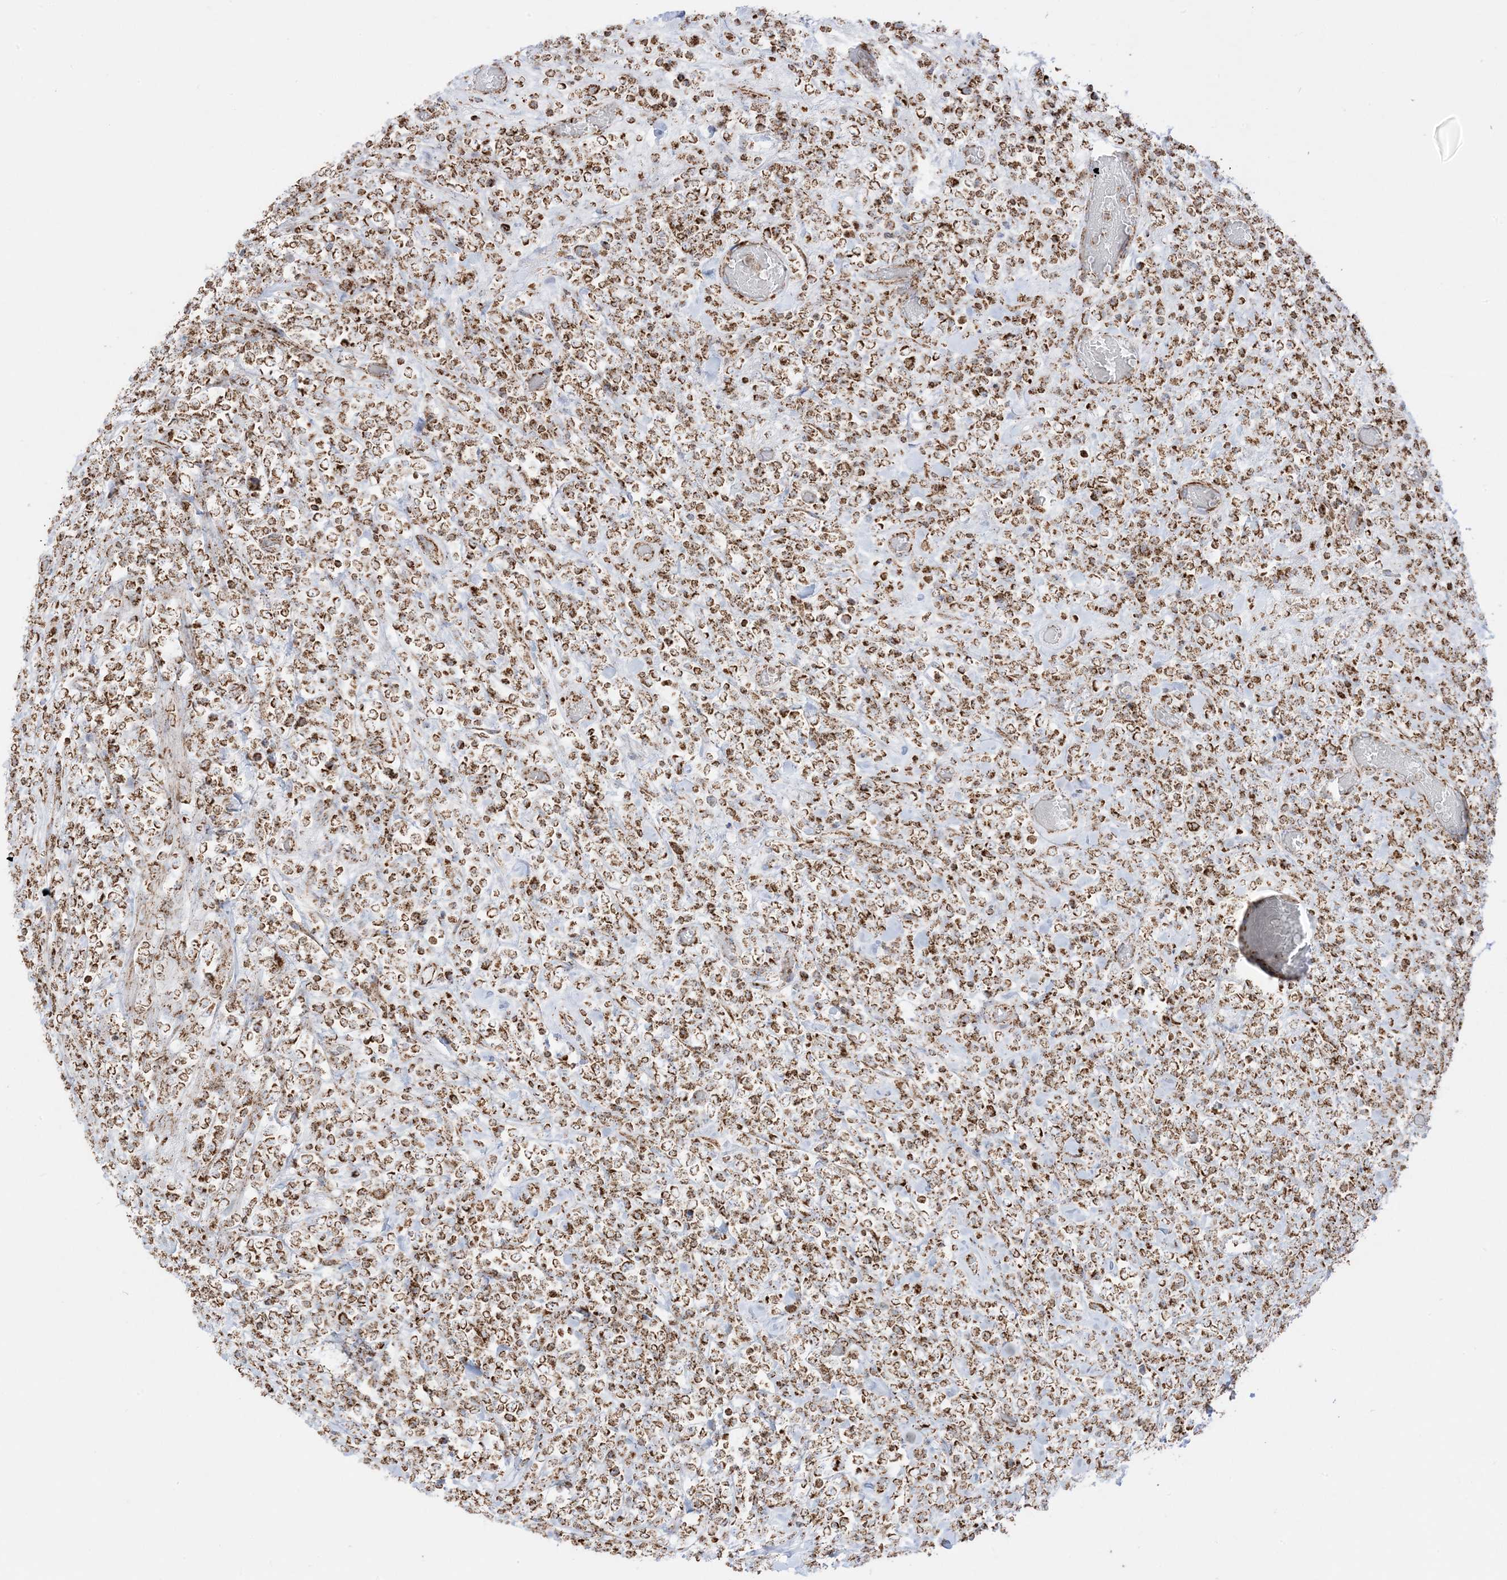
{"staining": {"intensity": "strong", "quantity": ">75%", "location": "cytoplasmic/membranous"}, "tissue": "lymphoma", "cell_type": "Tumor cells", "image_type": "cancer", "snomed": [{"axis": "morphology", "description": "Malignant lymphoma, non-Hodgkin's type, High grade"}, {"axis": "topography", "description": "Colon"}], "caption": "An immunohistochemistry micrograph of neoplastic tissue is shown. Protein staining in brown highlights strong cytoplasmic/membranous positivity in high-grade malignant lymphoma, non-Hodgkin's type within tumor cells.", "gene": "MRPS36", "patient": {"sex": "female", "age": 53}}